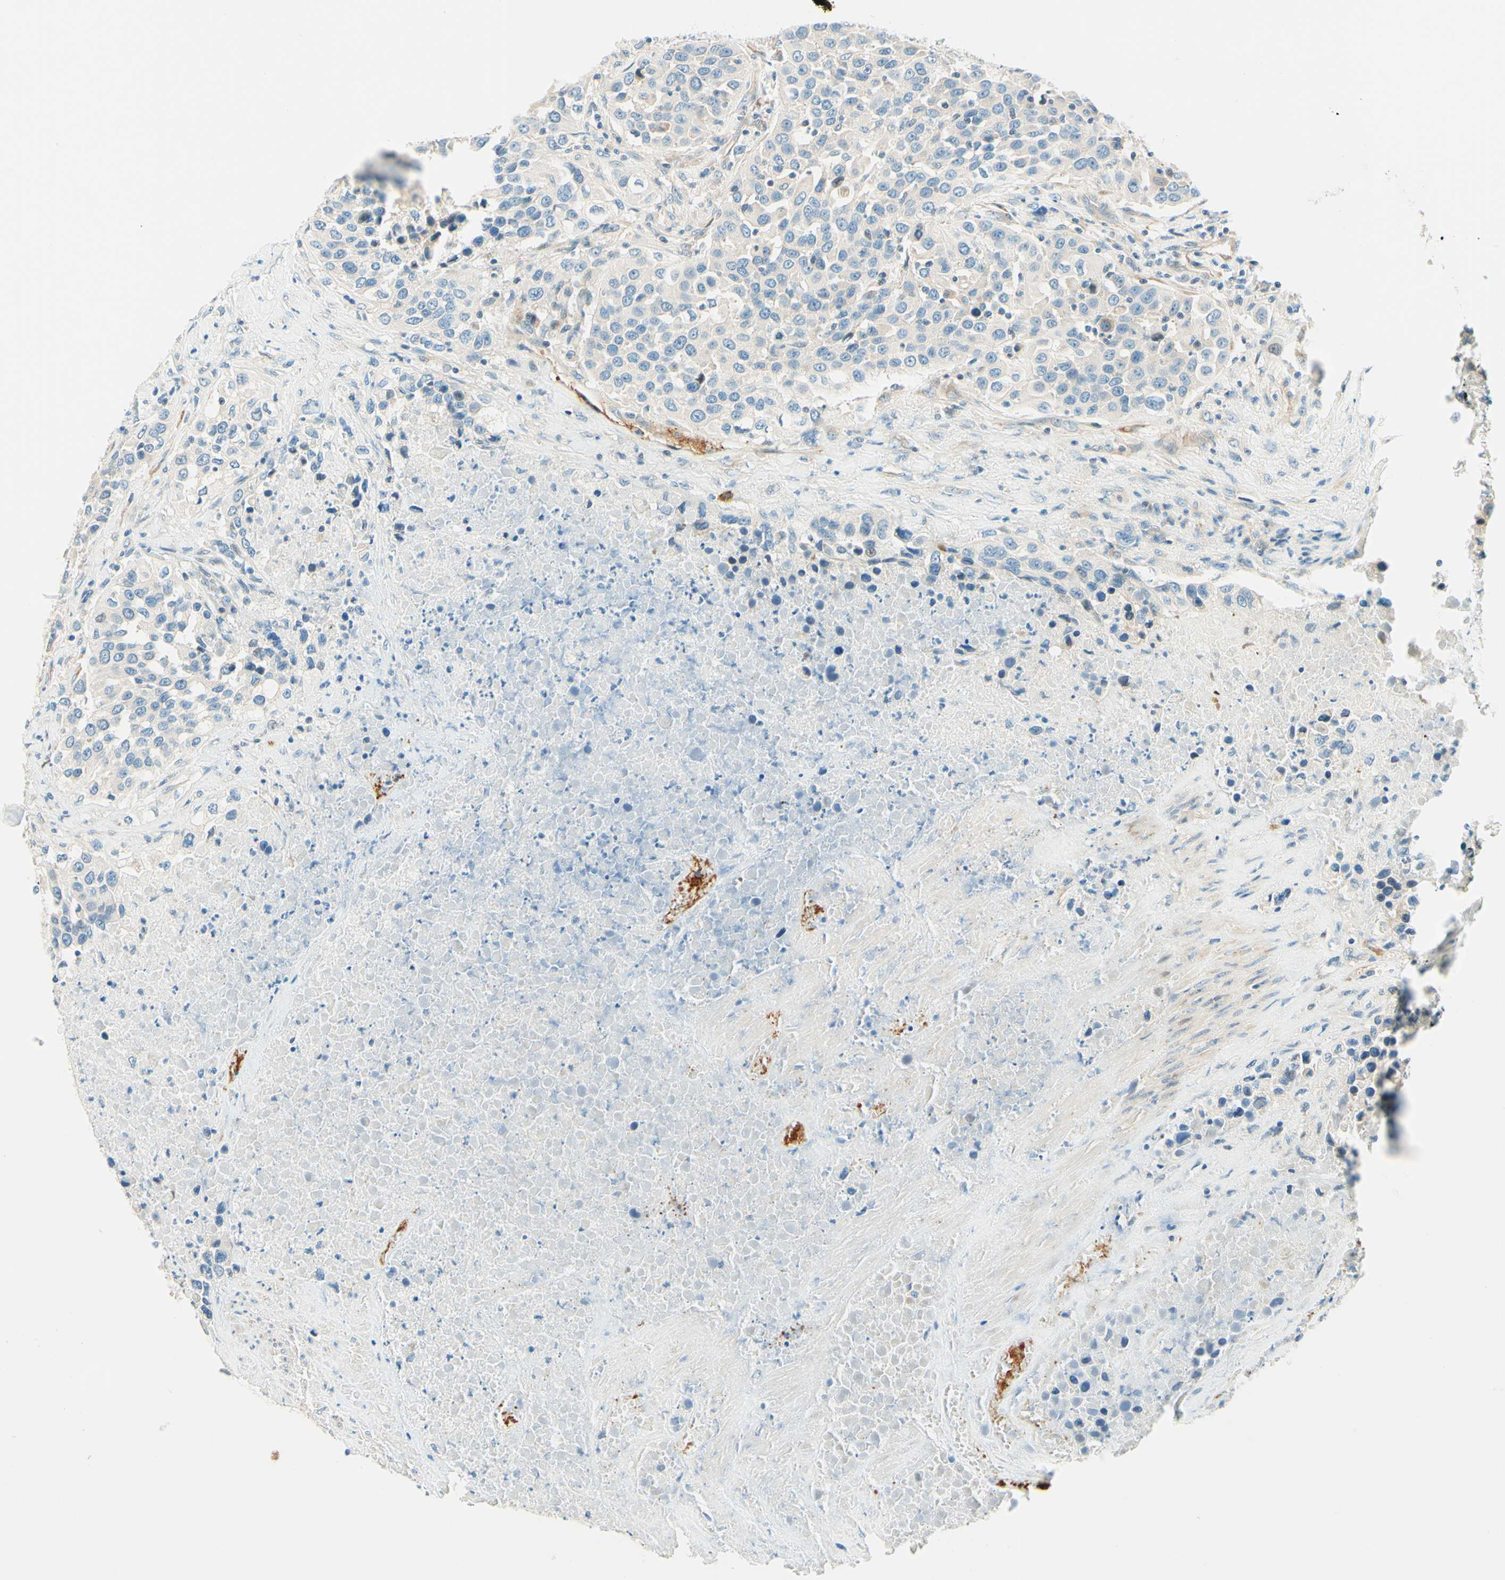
{"staining": {"intensity": "negative", "quantity": "none", "location": "none"}, "tissue": "urothelial cancer", "cell_type": "Tumor cells", "image_type": "cancer", "snomed": [{"axis": "morphology", "description": "Urothelial carcinoma, High grade"}, {"axis": "topography", "description": "Urinary bladder"}], "caption": "High-grade urothelial carcinoma was stained to show a protein in brown. There is no significant positivity in tumor cells.", "gene": "TAOK2", "patient": {"sex": "female", "age": 80}}